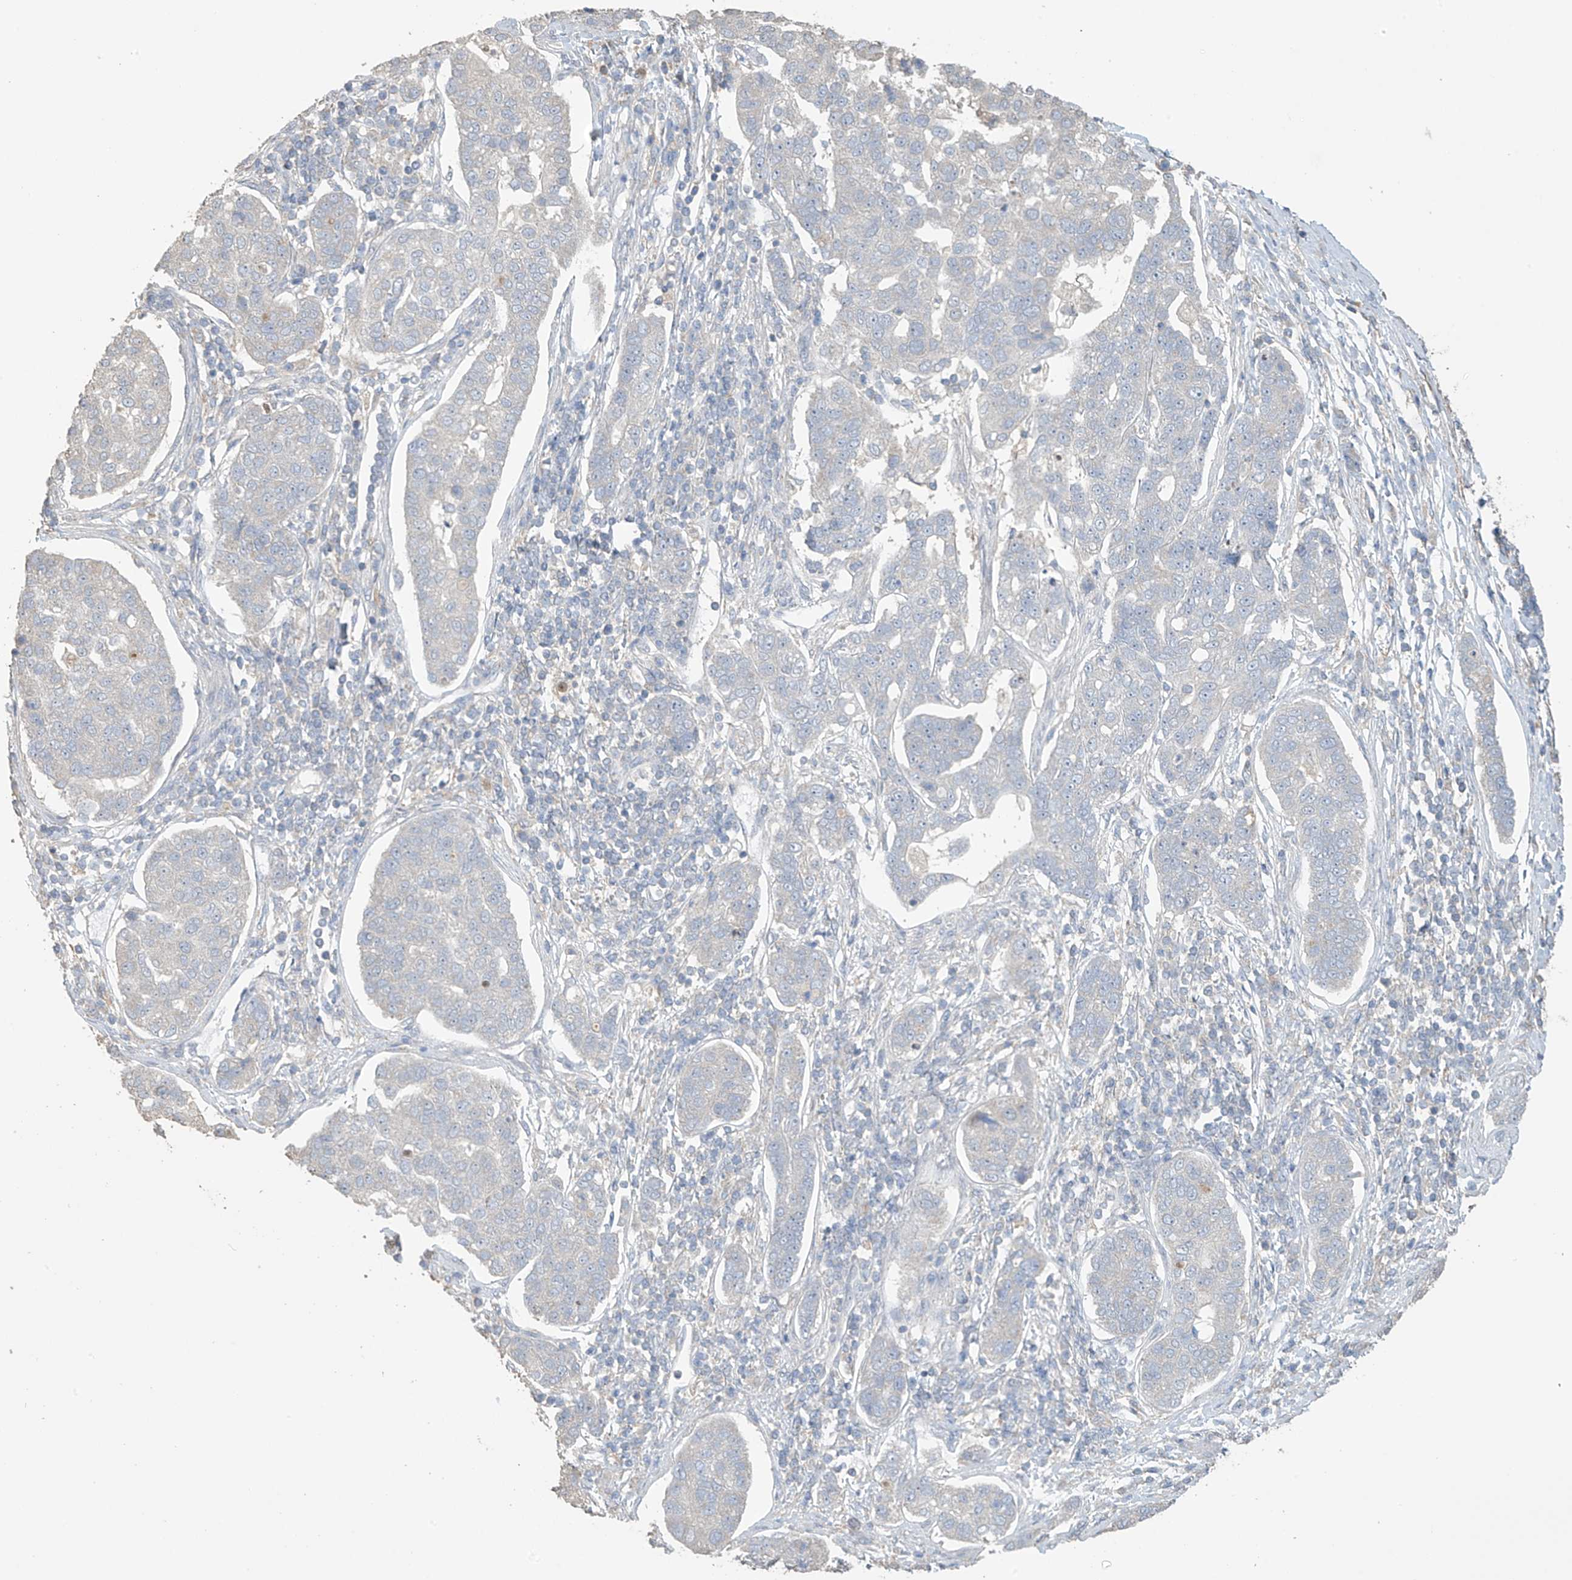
{"staining": {"intensity": "negative", "quantity": "none", "location": "none"}, "tissue": "pancreatic cancer", "cell_type": "Tumor cells", "image_type": "cancer", "snomed": [{"axis": "morphology", "description": "Adenocarcinoma, NOS"}, {"axis": "topography", "description": "Pancreas"}], "caption": "DAB (3,3'-diaminobenzidine) immunohistochemical staining of human pancreatic cancer (adenocarcinoma) reveals no significant positivity in tumor cells.", "gene": "SLFN14", "patient": {"sex": "female", "age": 61}}